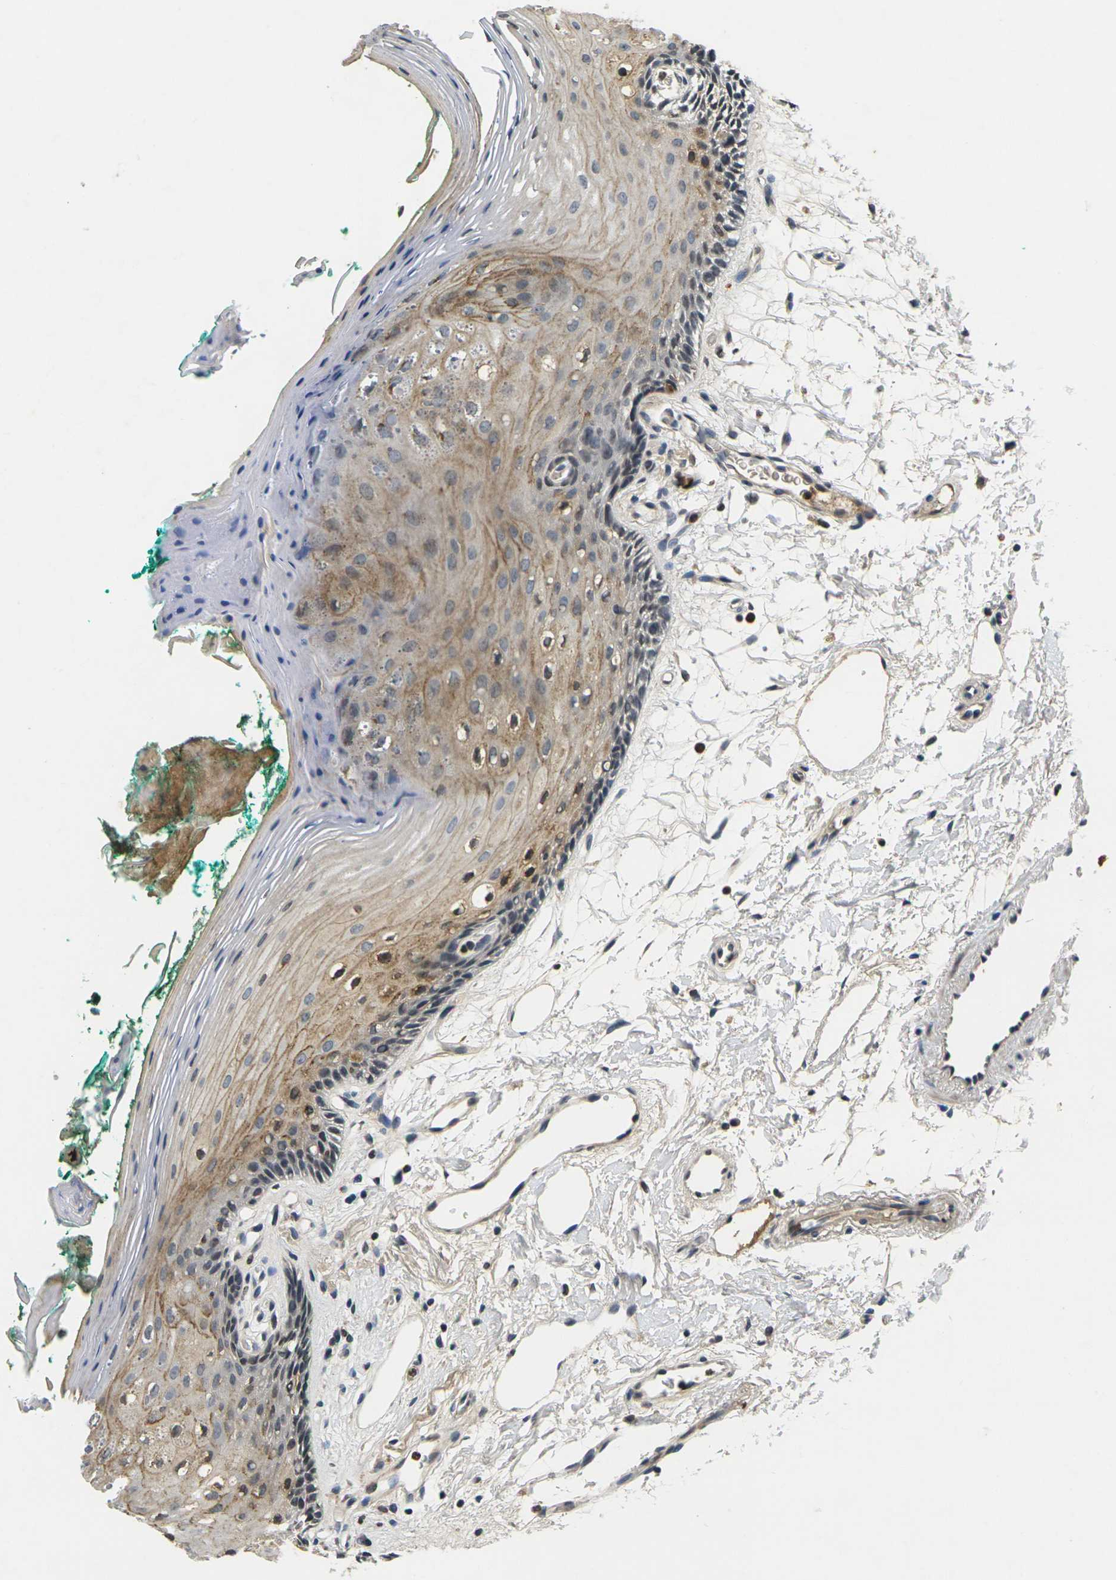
{"staining": {"intensity": "moderate", "quantity": "25%-75%", "location": "cytoplasmic/membranous"}, "tissue": "oral mucosa", "cell_type": "Squamous epithelial cells", "image_type": "normal", "snomed": [{"axis": "morphology", "description": "Normal tissue, NOS"}, {"axis": "topography", "description": "Skeletal muscle"}, {"axis": "topography", "description": "Oral tissue"}, {"axis": "topography", "description": "Peripheral nerve tissue"}], "caption": "Oral mucosa stained with a protein marker exhibits moderate staining in squamous epithelial cells.", "gene": "C1QC", "patient": {"sex": "female", "age": 84}}